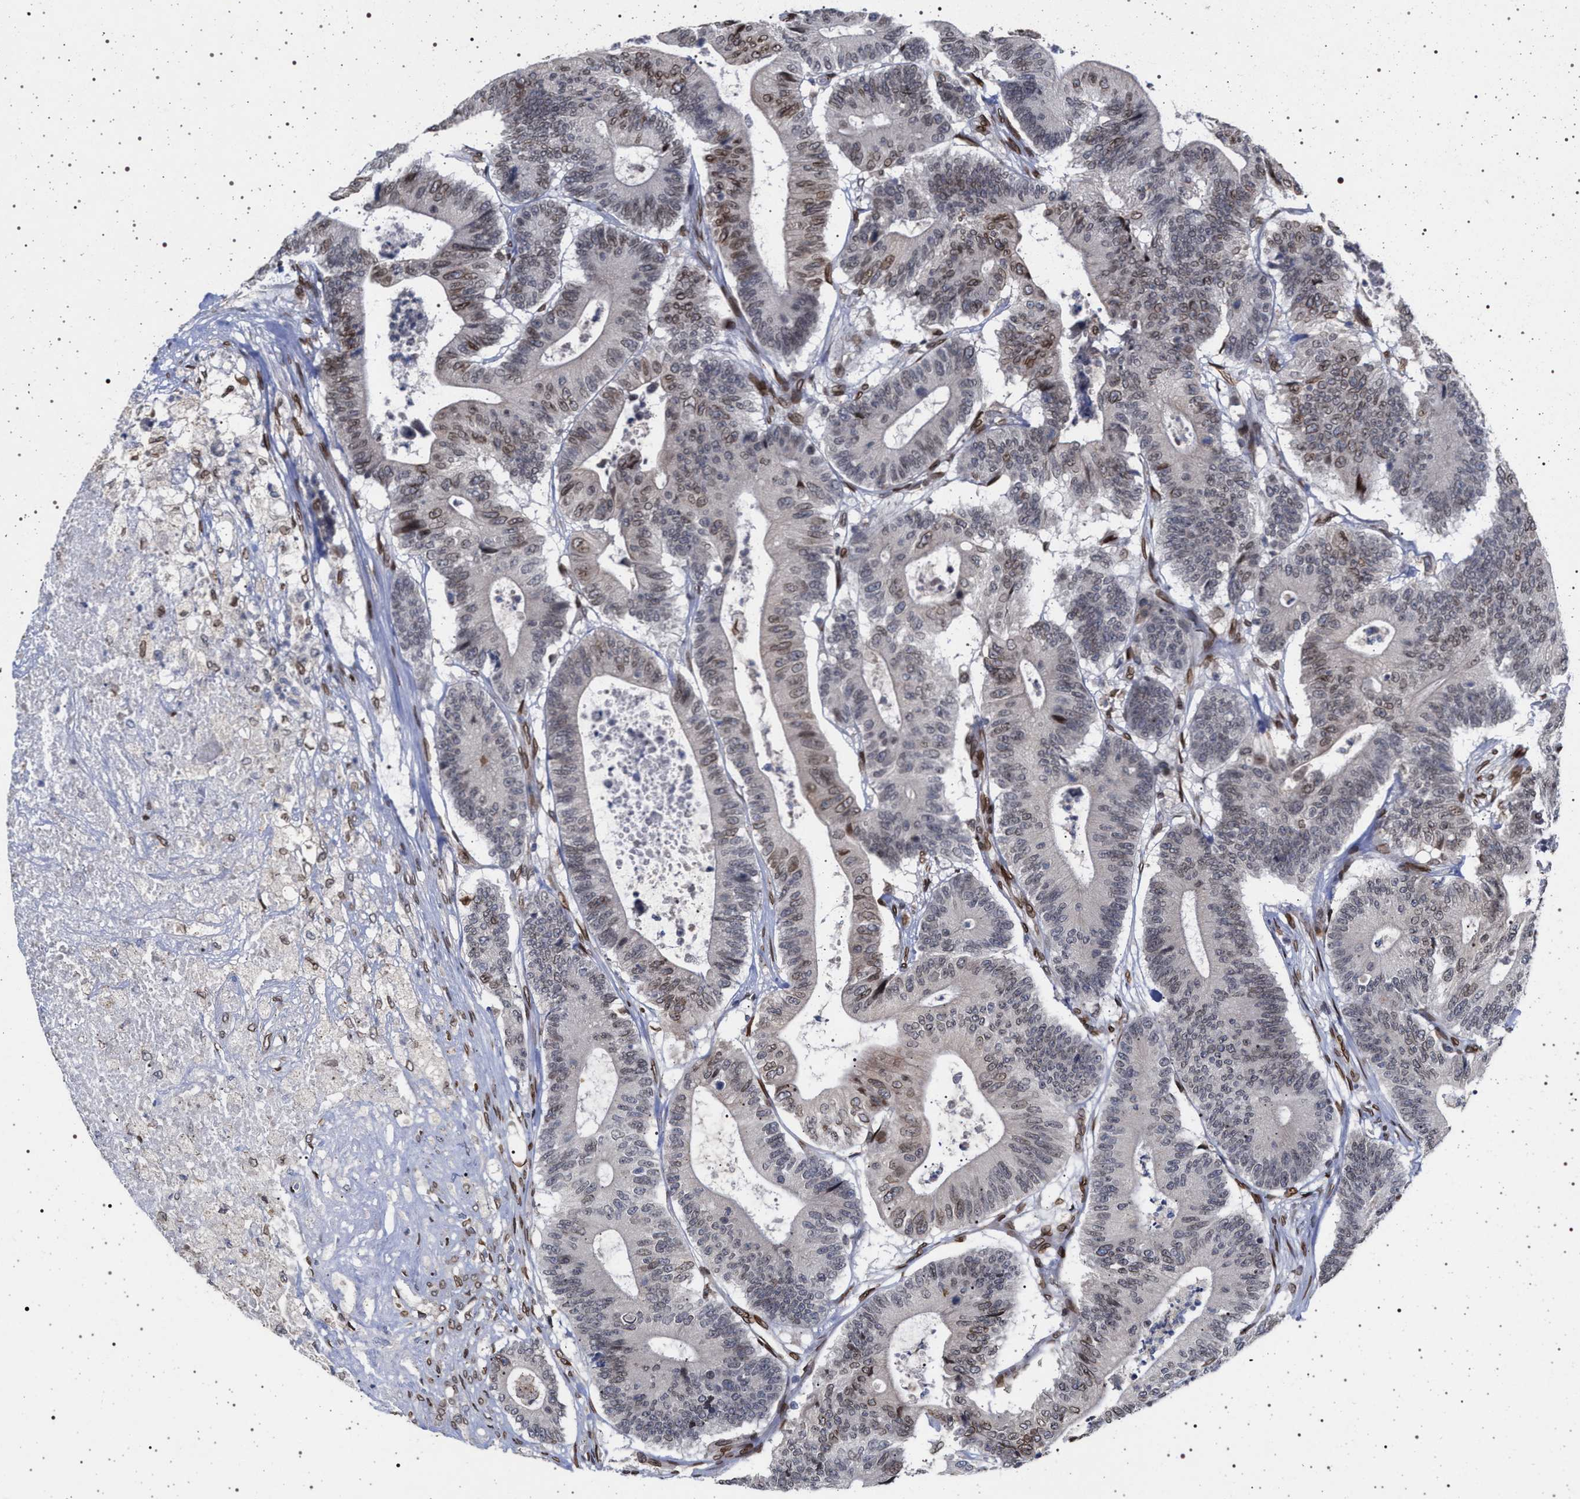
{"staining": {"intensity": "moderate", "quantity": "<25%", "location": "cytoplasmic/membranous,nuclear"}, "tissue": "colorectal cancer", "cell_type": "Tumor cells", "image_type": "cancer", "snomed": [{"axis": "morphology", "description": "Adenocarcinoma, NOS"}, {"axis": "topography", "description": "Colon"}], "caption": "DAB immunohistochemical staining of human adenocarcinoma (colorectal) shows moderate cytoplasmic/membranous and nuclear protein staining in approximately <25% of tumor cells. (DAB = brown stain, brightfield microscopy at high magnification).", "gene": "ING2", "patient": {"sex": "female", "age": 84}}